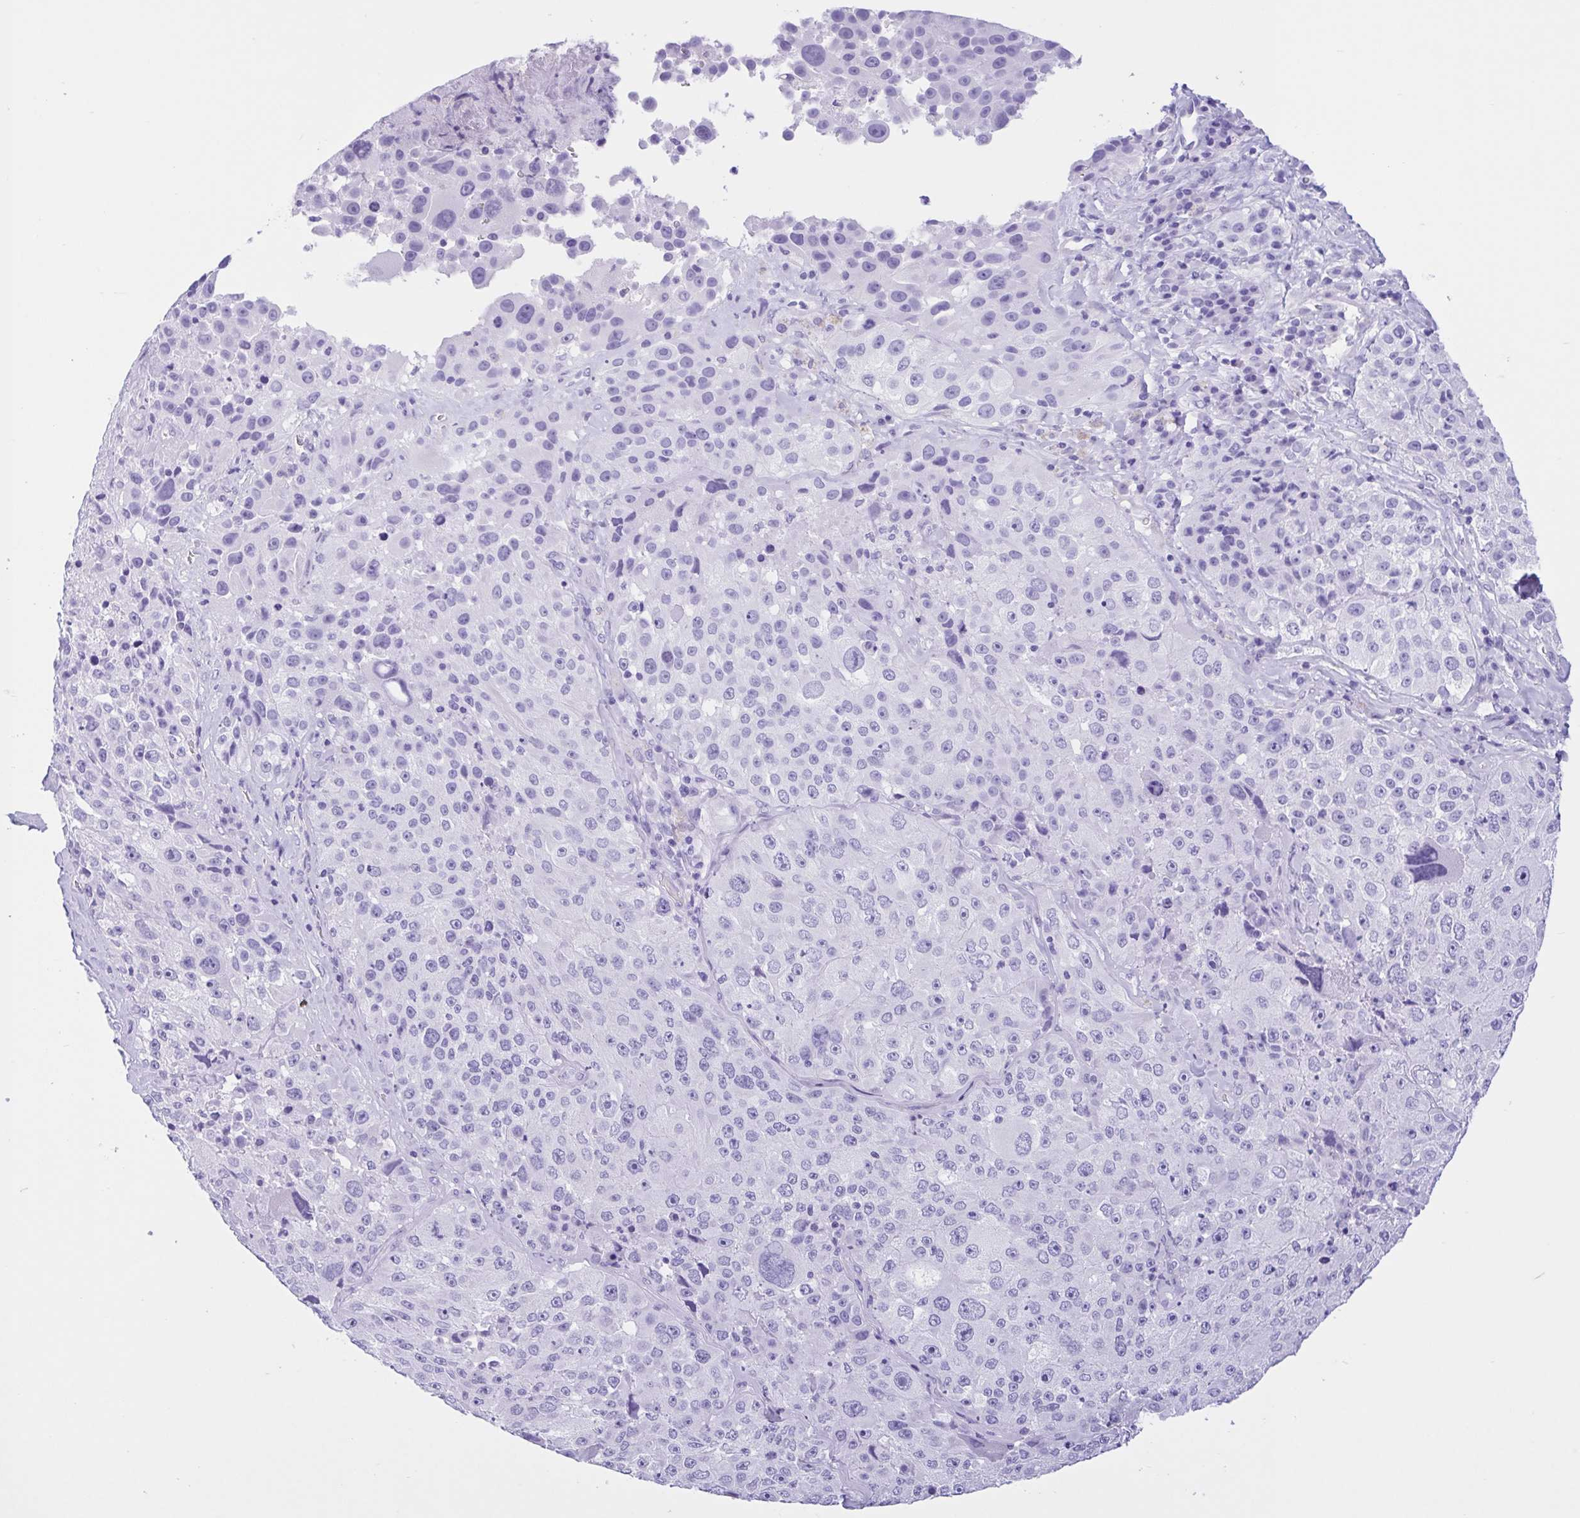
{"staining": {"intensity": "negative", "quantity": "none", "location": "none"}, "tissue": "melanoma", "cell_type": "Tumor cells", "image_type": "cancer", "snomed": [{"axis": "morphology", "description": "Malignant melanoma, Metastatic site"}, {"axis": "topography", "description": "Lymph node"}], "caption": "Immunohistochemistry (IHC) of malignant melanoma (metastatic site) shows no positivity in tumor cells.", "gene": "IAPP", "patient": {"sex": "male", "age": 62}}